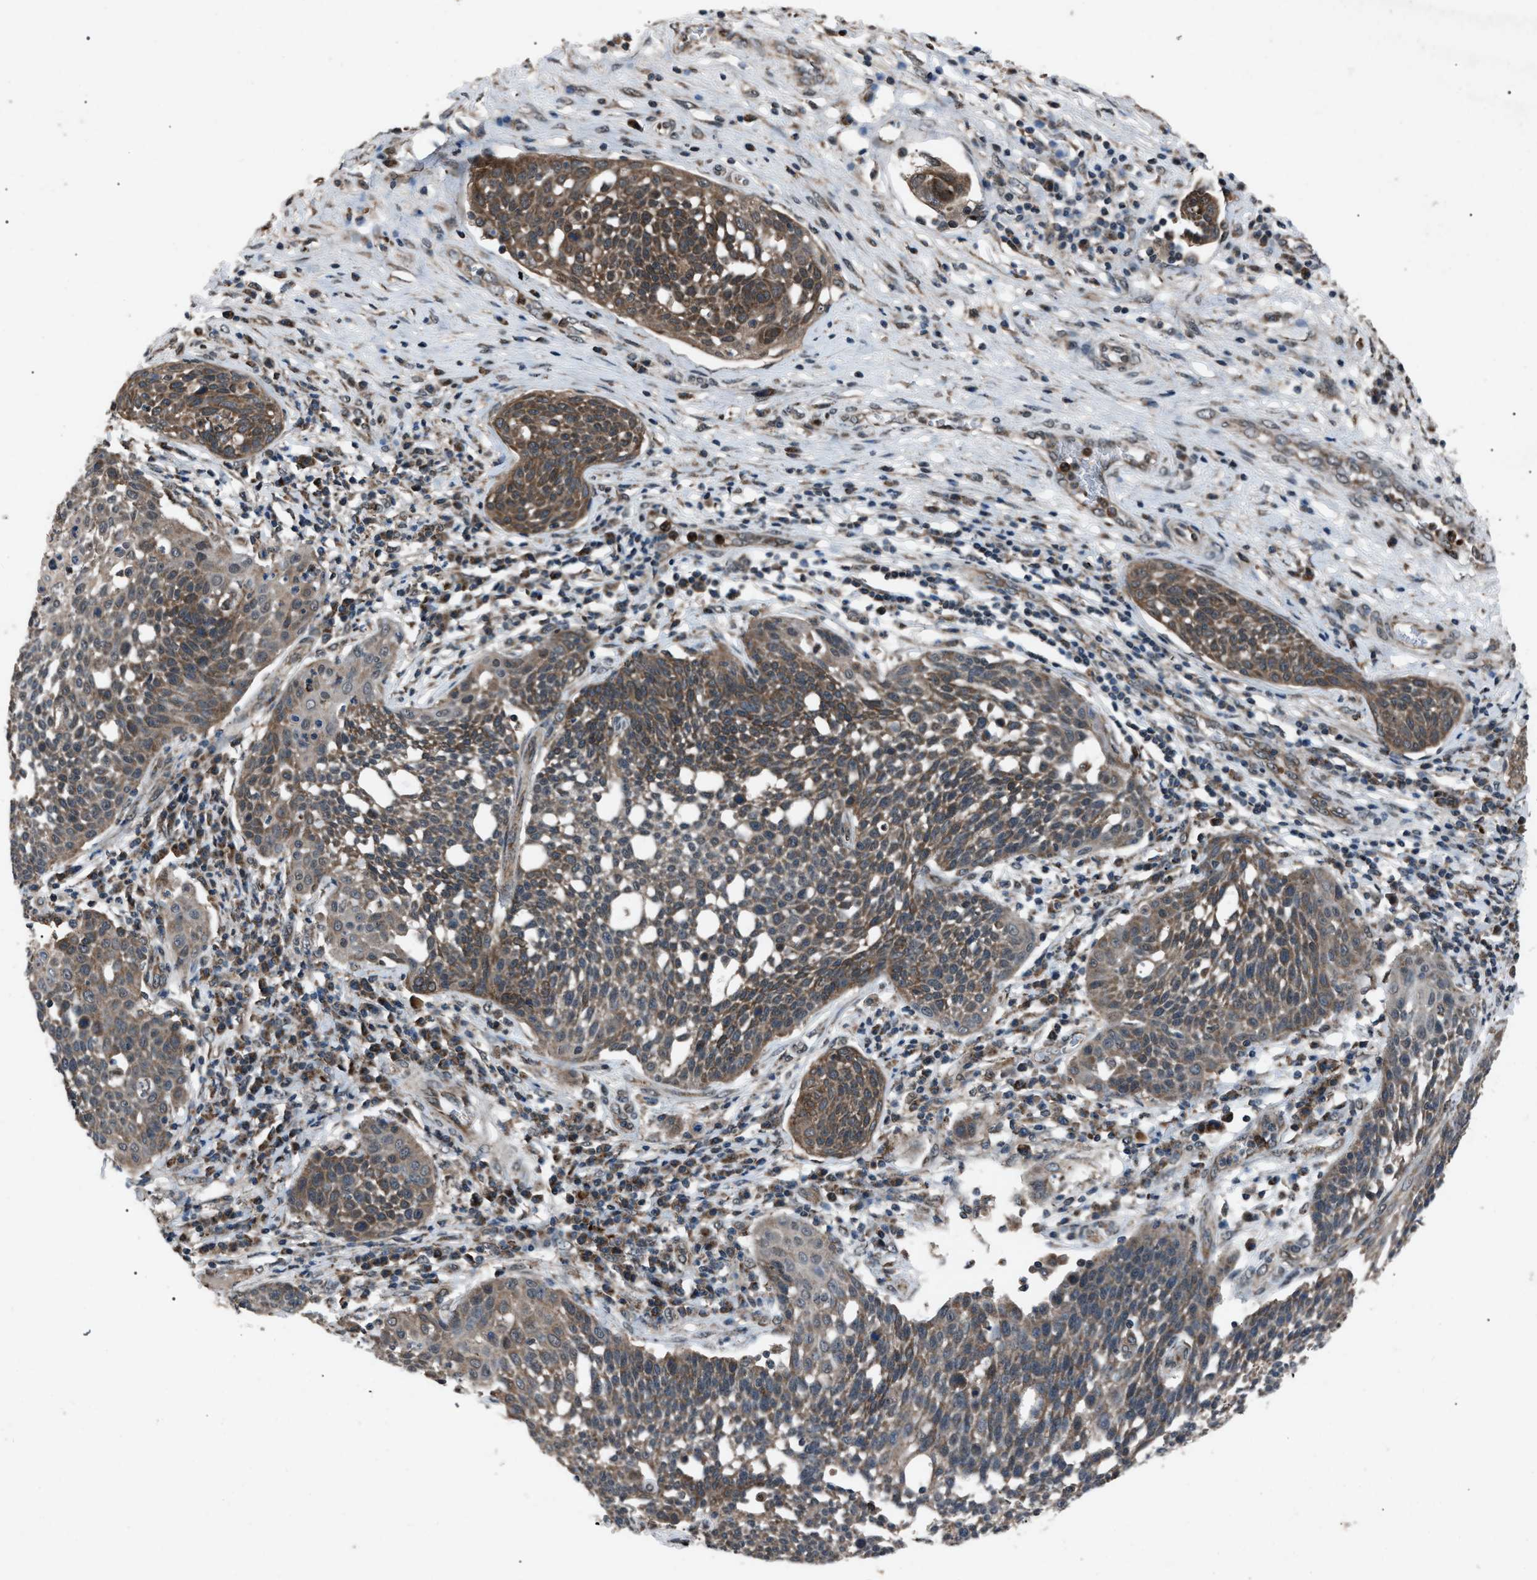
{"staining": {"intensity": "moderate", "quantity": "25%-75%", "location": "cytoplasmic/membranous"}, "tissue": "cervical cancer", "cell_type": "Tumor cells", "image_type": "cancer", "snomed": [{"axis": "morphology", "description": "Squamous cell carcinoma, NOS"}, {"axis": "topography", "description": "Cervix"}], "caption": "A micrograph of cervical squamous cell carcinoma stained for a protein displays moderate cytoplasmic/membranous brown staining in tumor cells. (DAB (3,3'-diaminobenzidine) = brown stain, brightfield microscopy at high magnification).", "gene": "ZFAND2A", "patient": {"sex": "female", "age": 34}}